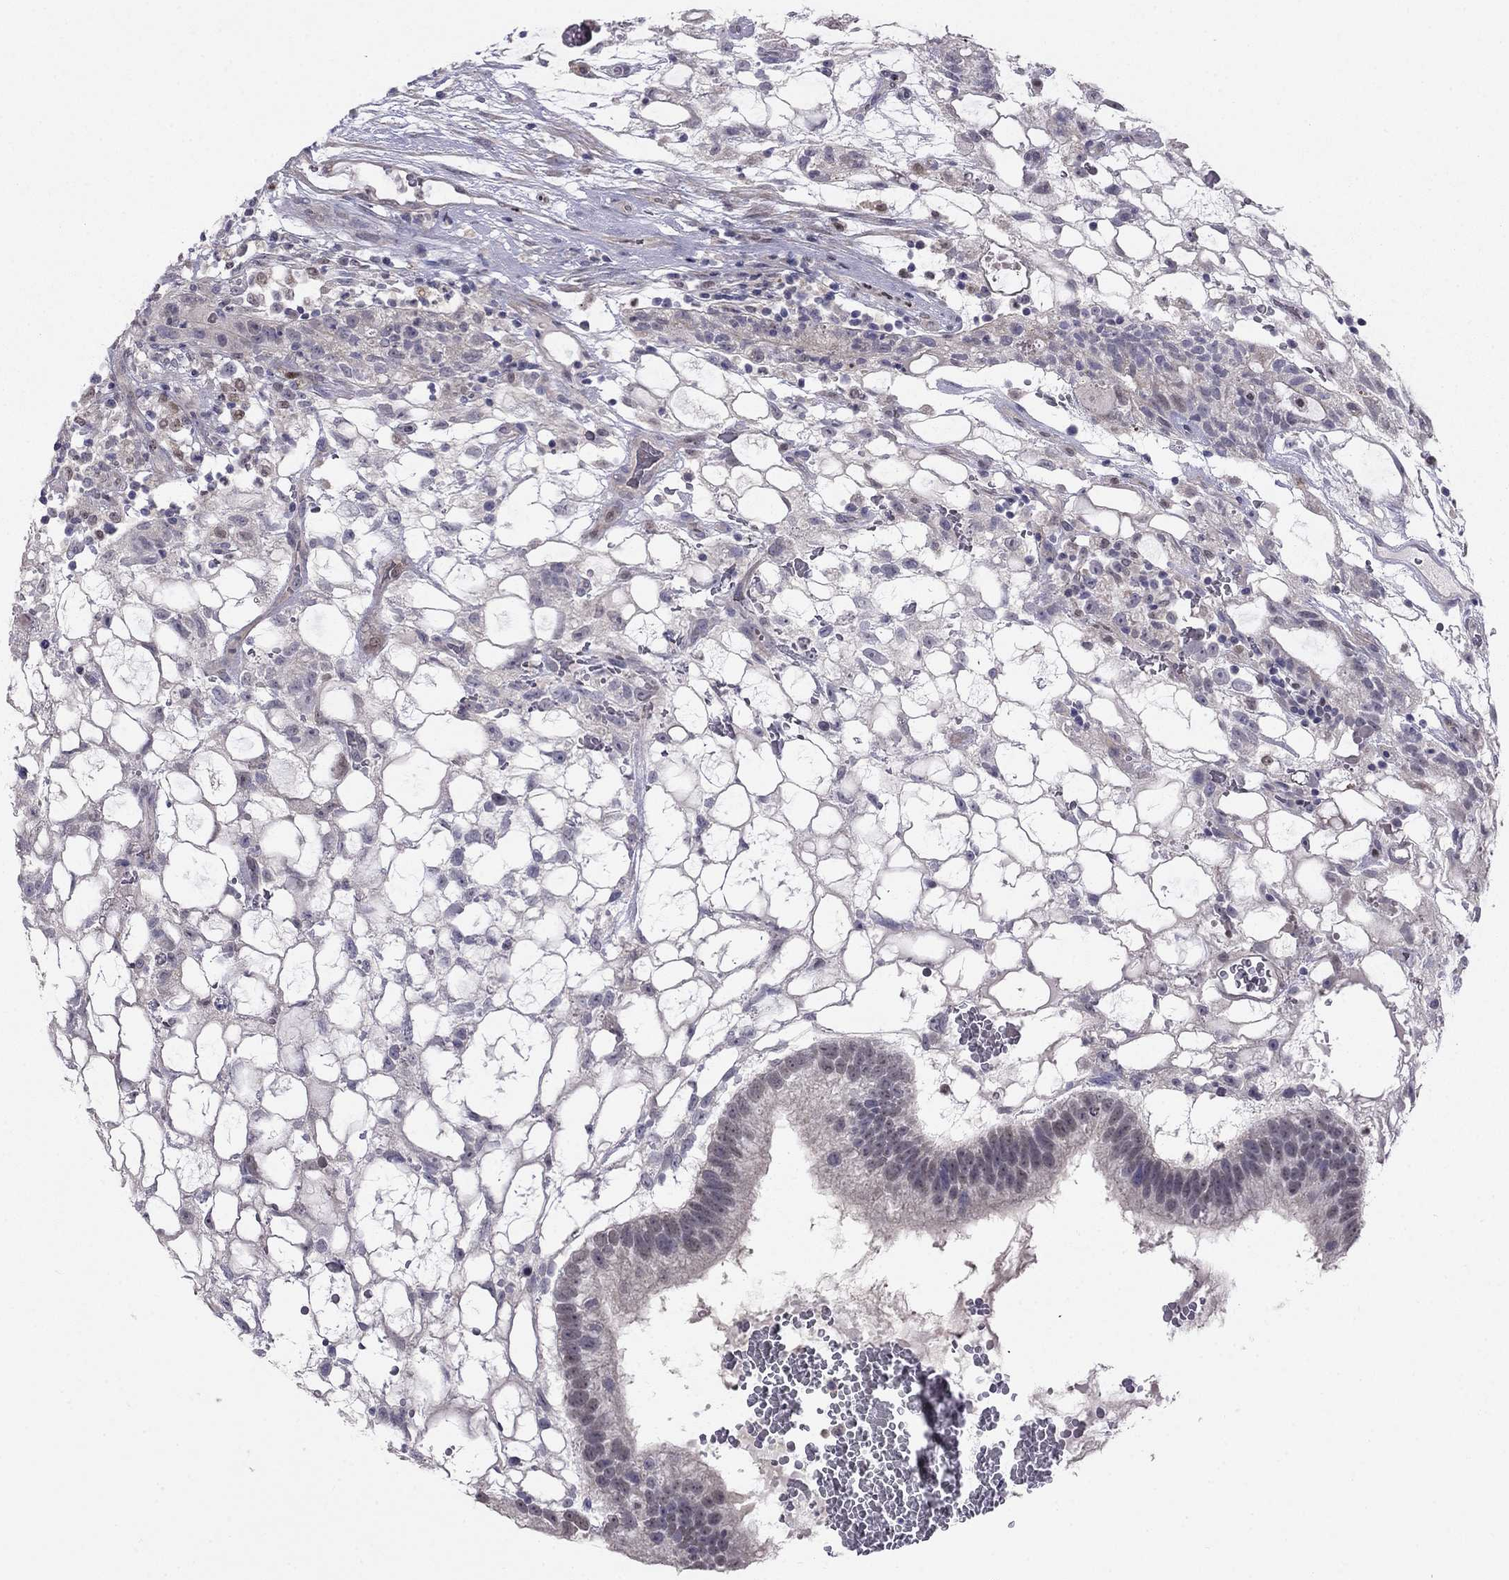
{"staining": {"intensity": "negative", "quantity": "none", "location": "none"}, "tissue": "testis cancer", "cell_type": "Tumor cells", "image_type": "cancer", "snomed": [{"axis": "morphology", "description": "Normal tissue, NOS"}, {"axis": "morphology", "description": "Carcinoma, Embryonal, NOS"}, {"axis": "topography", "description": "Testis"}, {"axis": "topography", "description": "Epididymis"}], "caption": "An IHC histopathology image of embryonal carcinoma (testis) is shown. There is no staining in tumor cells of embryonal carcinoma (testis). (Immunohistochemistry, brightfield microscopy, high magnification).", "gene": "LRRC39", "patient": {"sex": "male", "age": 32}}